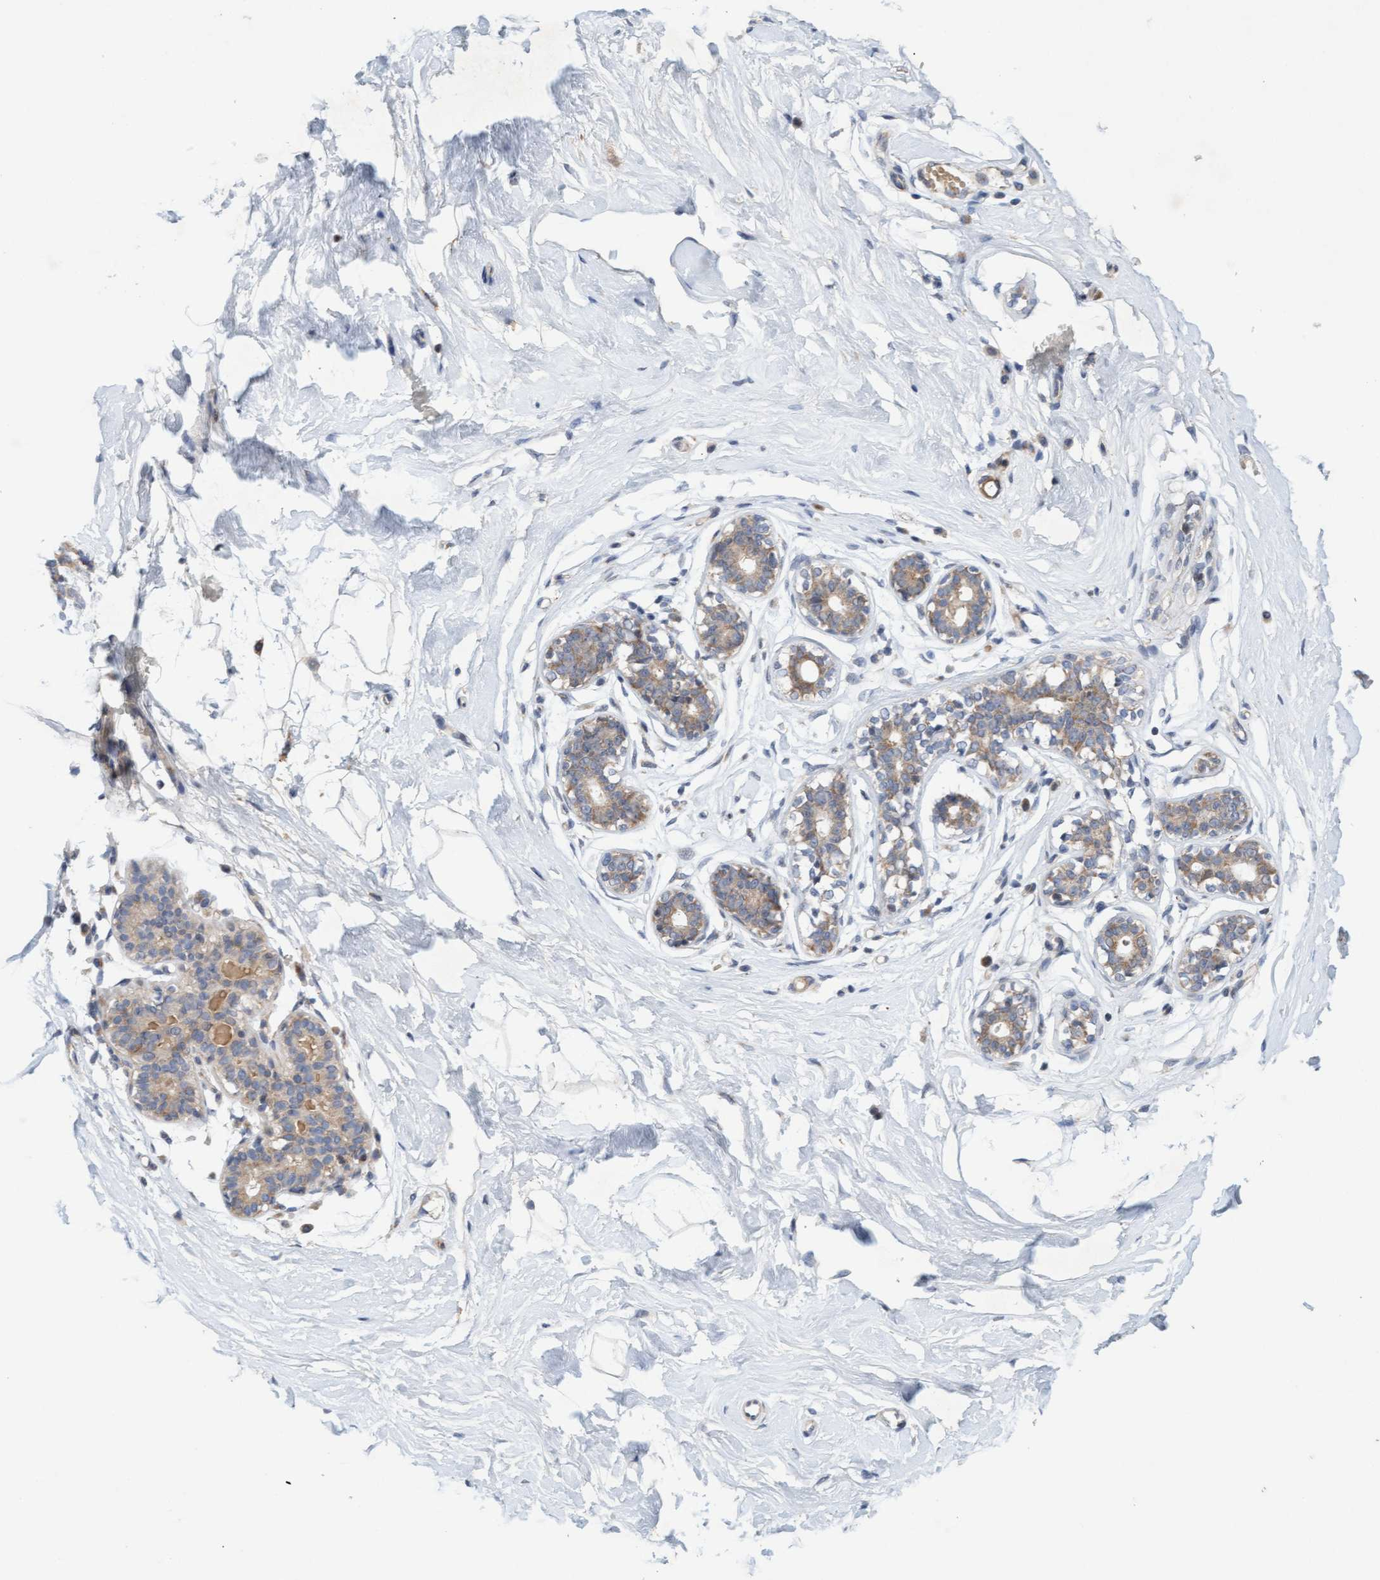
{"staining": {"intensity": "negative", "quantity": "none", "location": "none"}, "tissue": "breast", "cell_type": "Adipocytes", "image_type": "normal", "snomed": [{"axis": "morphology", "description": "Normal tissue, NOS"}, {"axis": "topography", "description": "Breast"}], "caption": "Immunohistochemistry (IHC) of unremarkable human breast displays no staining in adipocytes. (Brightfield microscopy of DAB (3,3'-diaminobenzidine) immunohistochemistry at high magnification).", "gene": "DDHD2", "patient": {"sex": "female", "age": 23}}